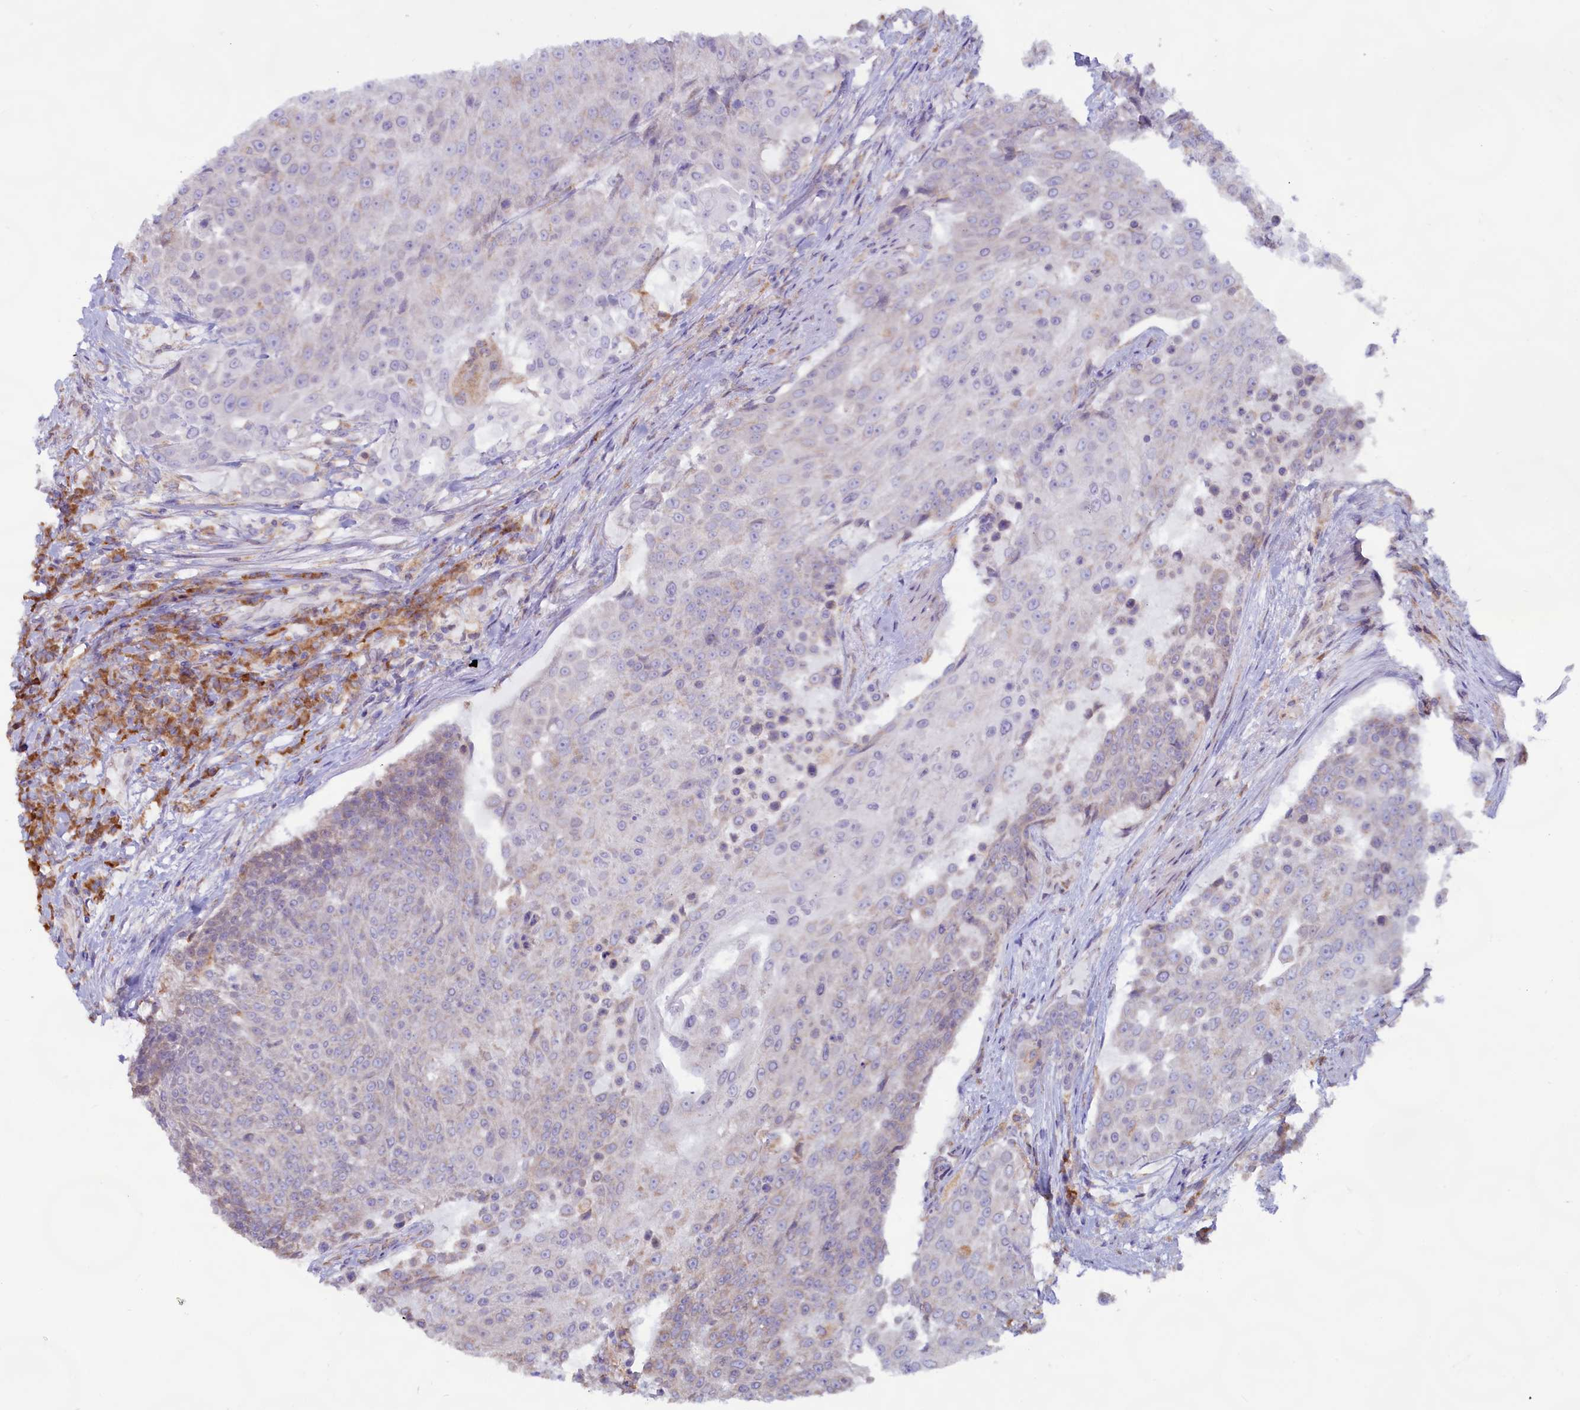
{"staining": {"intensity": "negative", "quantity": "none", "location": "none"}, "tissue": "urothelial cancer", "cell_type": "Tumor cells", "image_type": "cancer", "snomed": [{"axis": "morphology", "description": "Urothelial carcinoma, High grade"}, {"axis": "topography", "description": "Urinary bladder"}], "caption": "Human high-grade urothelial carcinoma stained for a protein using immunohistochemistry (IHC) shows no staining in tumor cells.", "gene": "TBC1D19", "patient": {"sex": "female", "age": 63}}